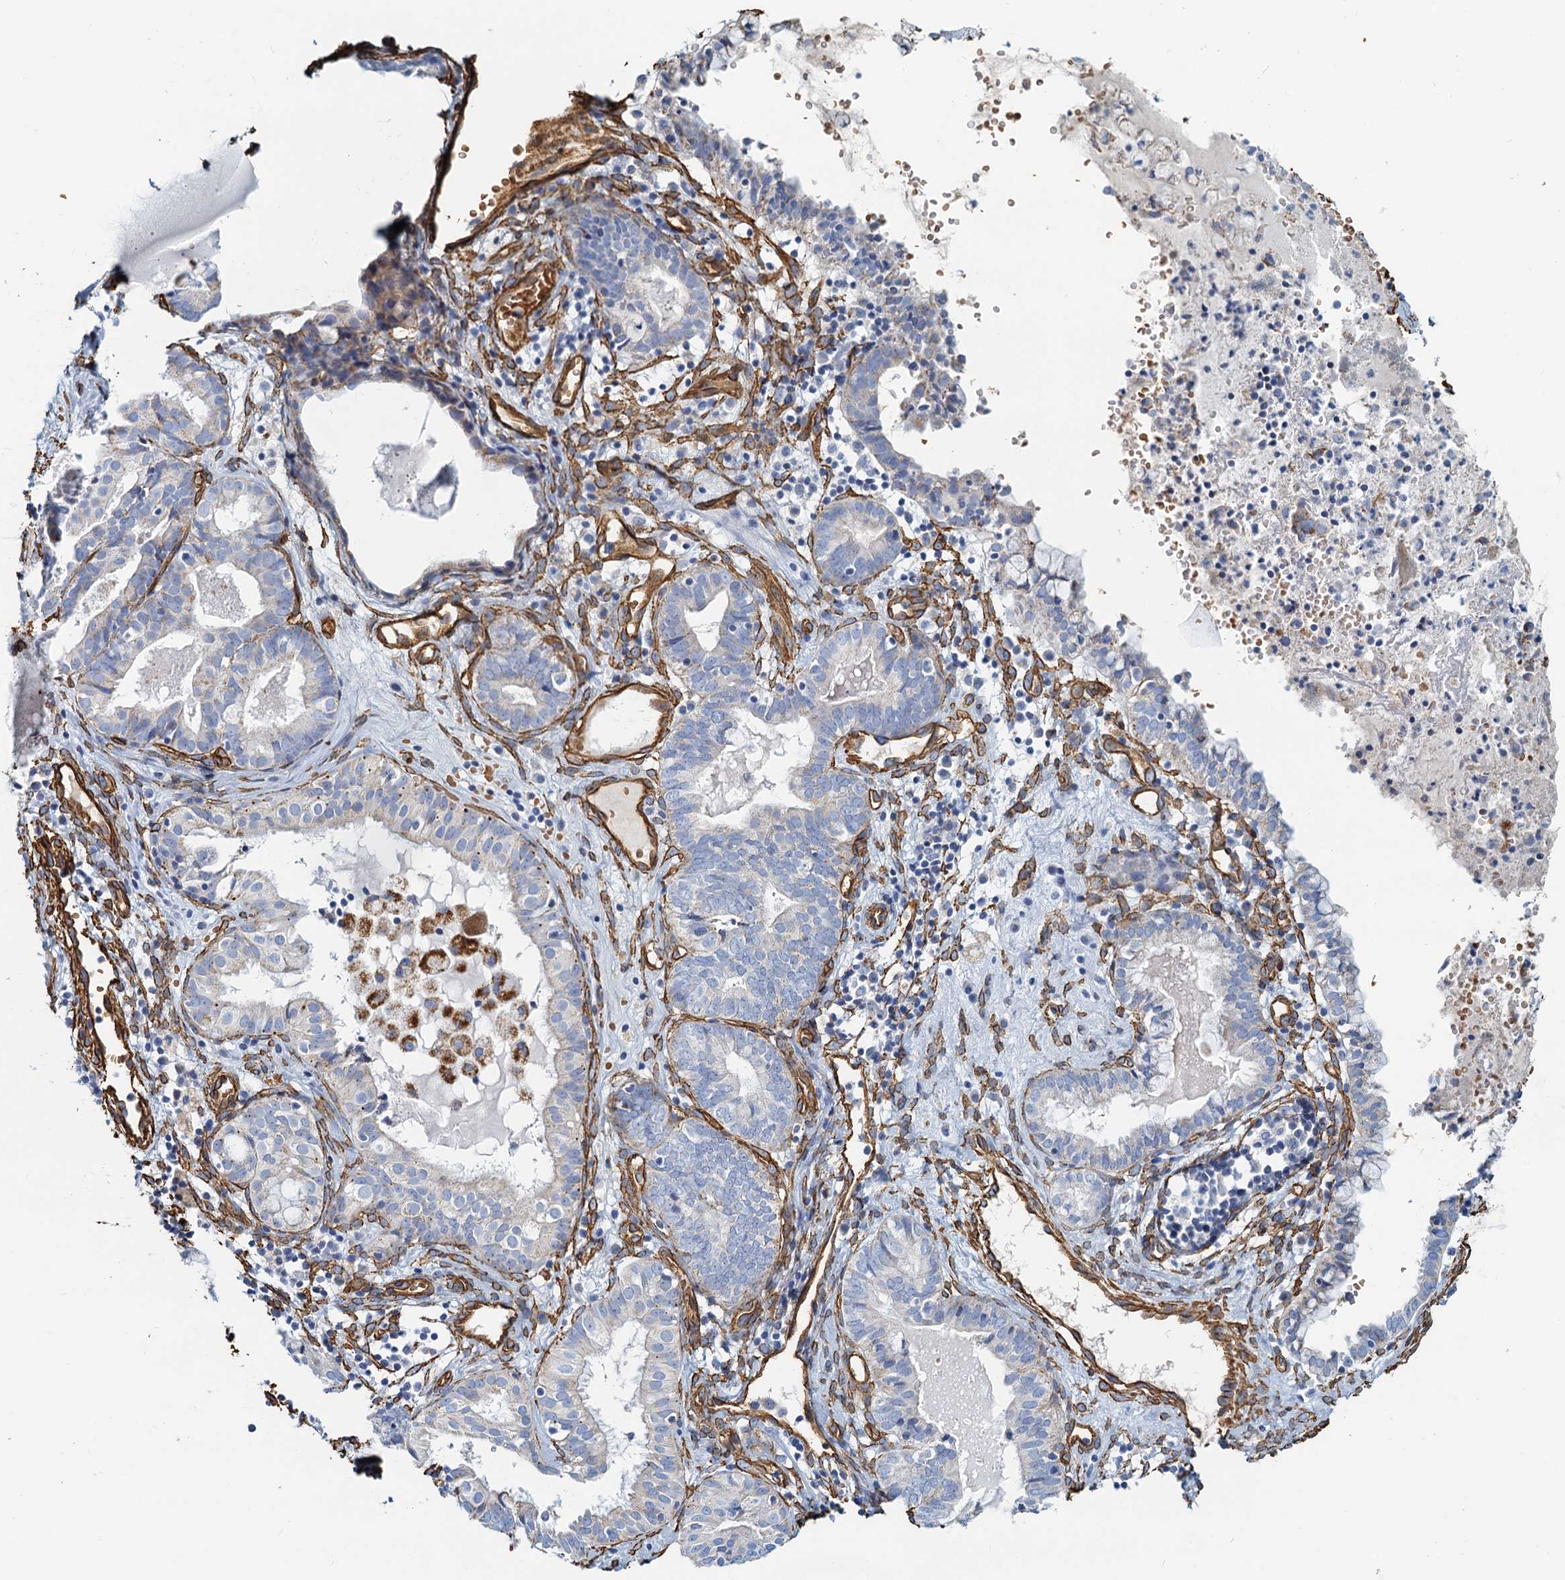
{"staining": {"intensity": "negative", "quantity": "none", "location": "none"}, "tissue": "endometrial cancer", "cell_type": "Tumor cells", "image_type": "cancer", "snomed": [{"axis": "morphology", "description": "Adenocarcinoma, NOS"}, {"axis": "topography", "description": "Endometrium"}], "caption": "The micrograph displays no staining of tumor cells in endometrial adenocarcinoma.", "gene": "DGKG", "patient": {"sex": "female", "age": 79}}